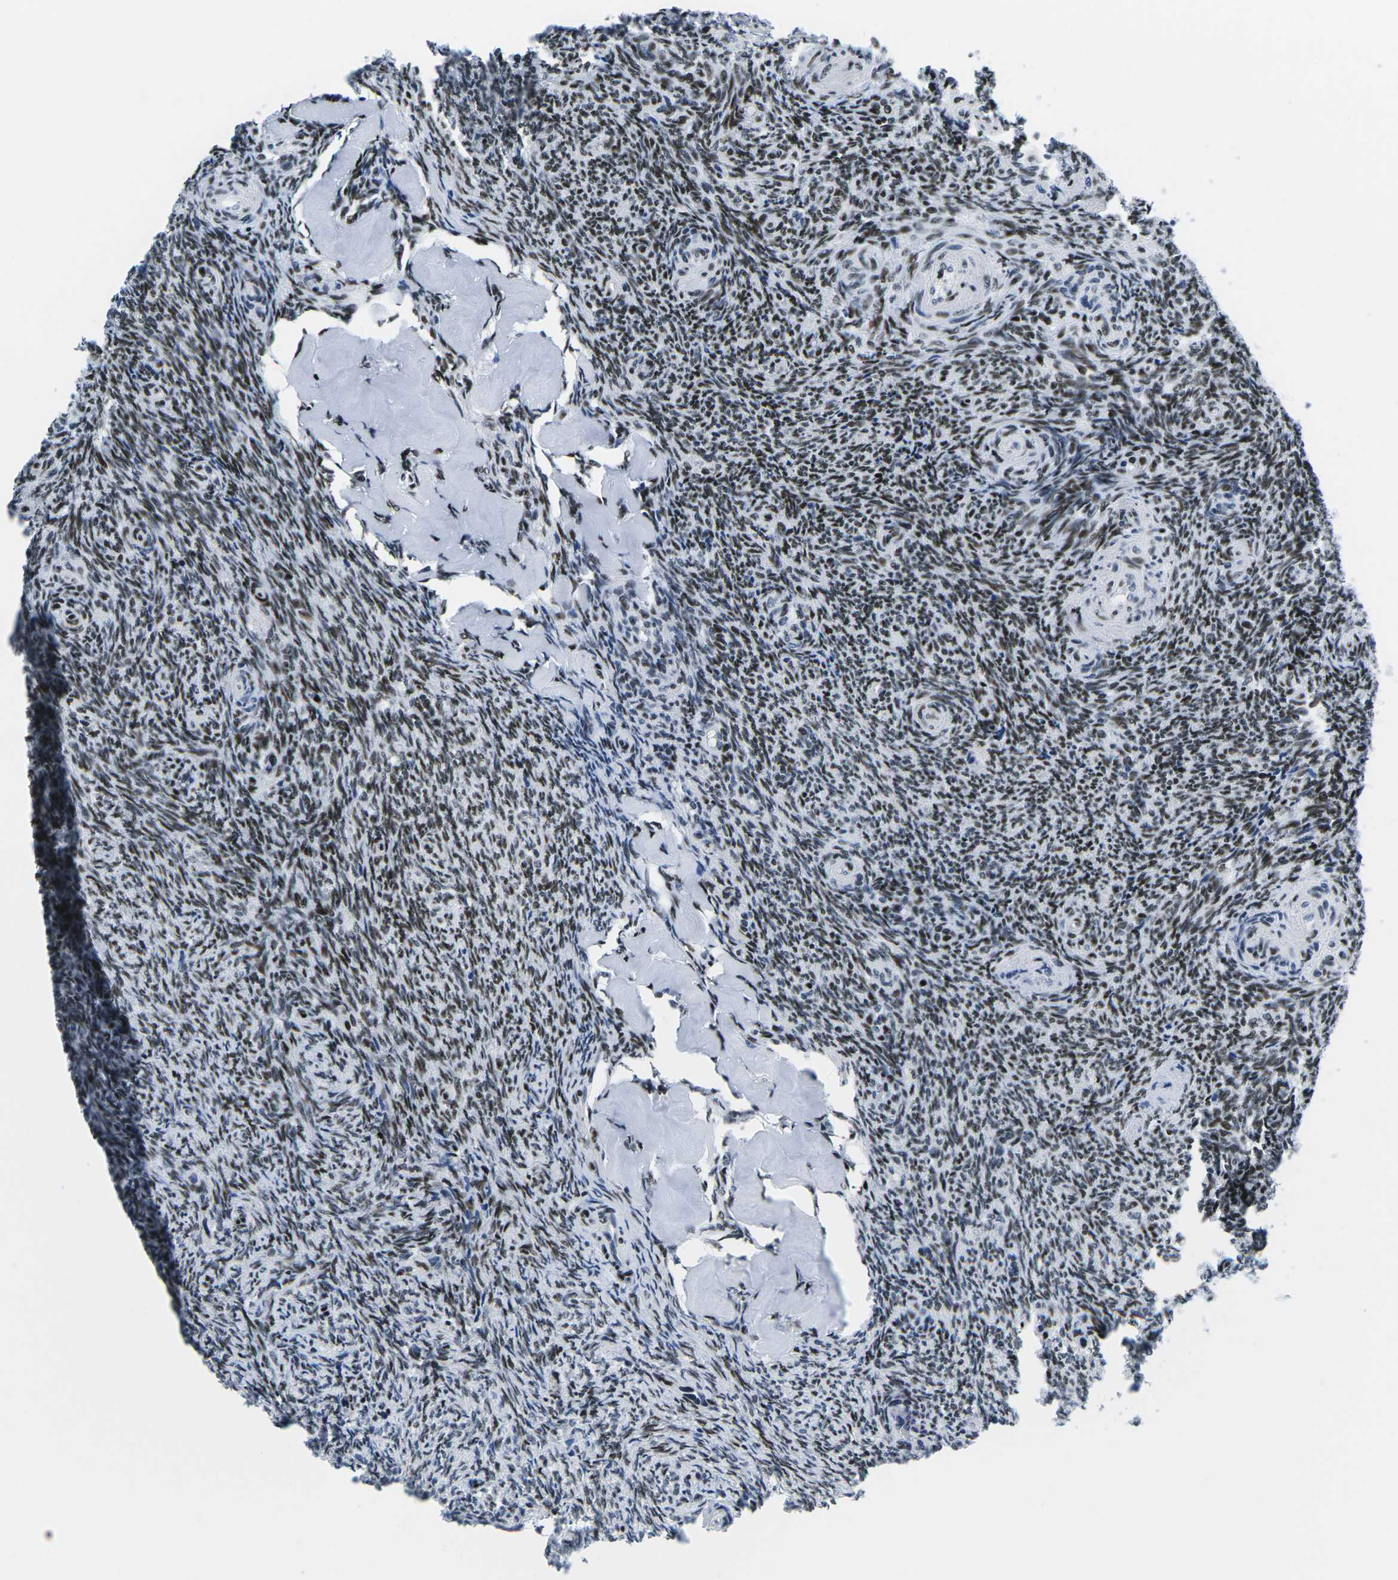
{"staining": {"intensity": "negative", "quantity": "none", "location": "none"}, "tissue": "ovary", "cell_type": "Follicle cells", "image_type": "normal", "snomed": [{"axis": "morphology", "description": "Normal tissue, NOS"}, {"axis": "topography", "description": "Ovary"}], "caption": "A high-resolution micrograph shows IHC staining of unremarkable ovary, which displays no significant staining in follicle cells.", "gene": "ATF1", "patient": {"sex": "female", "age": 41}}